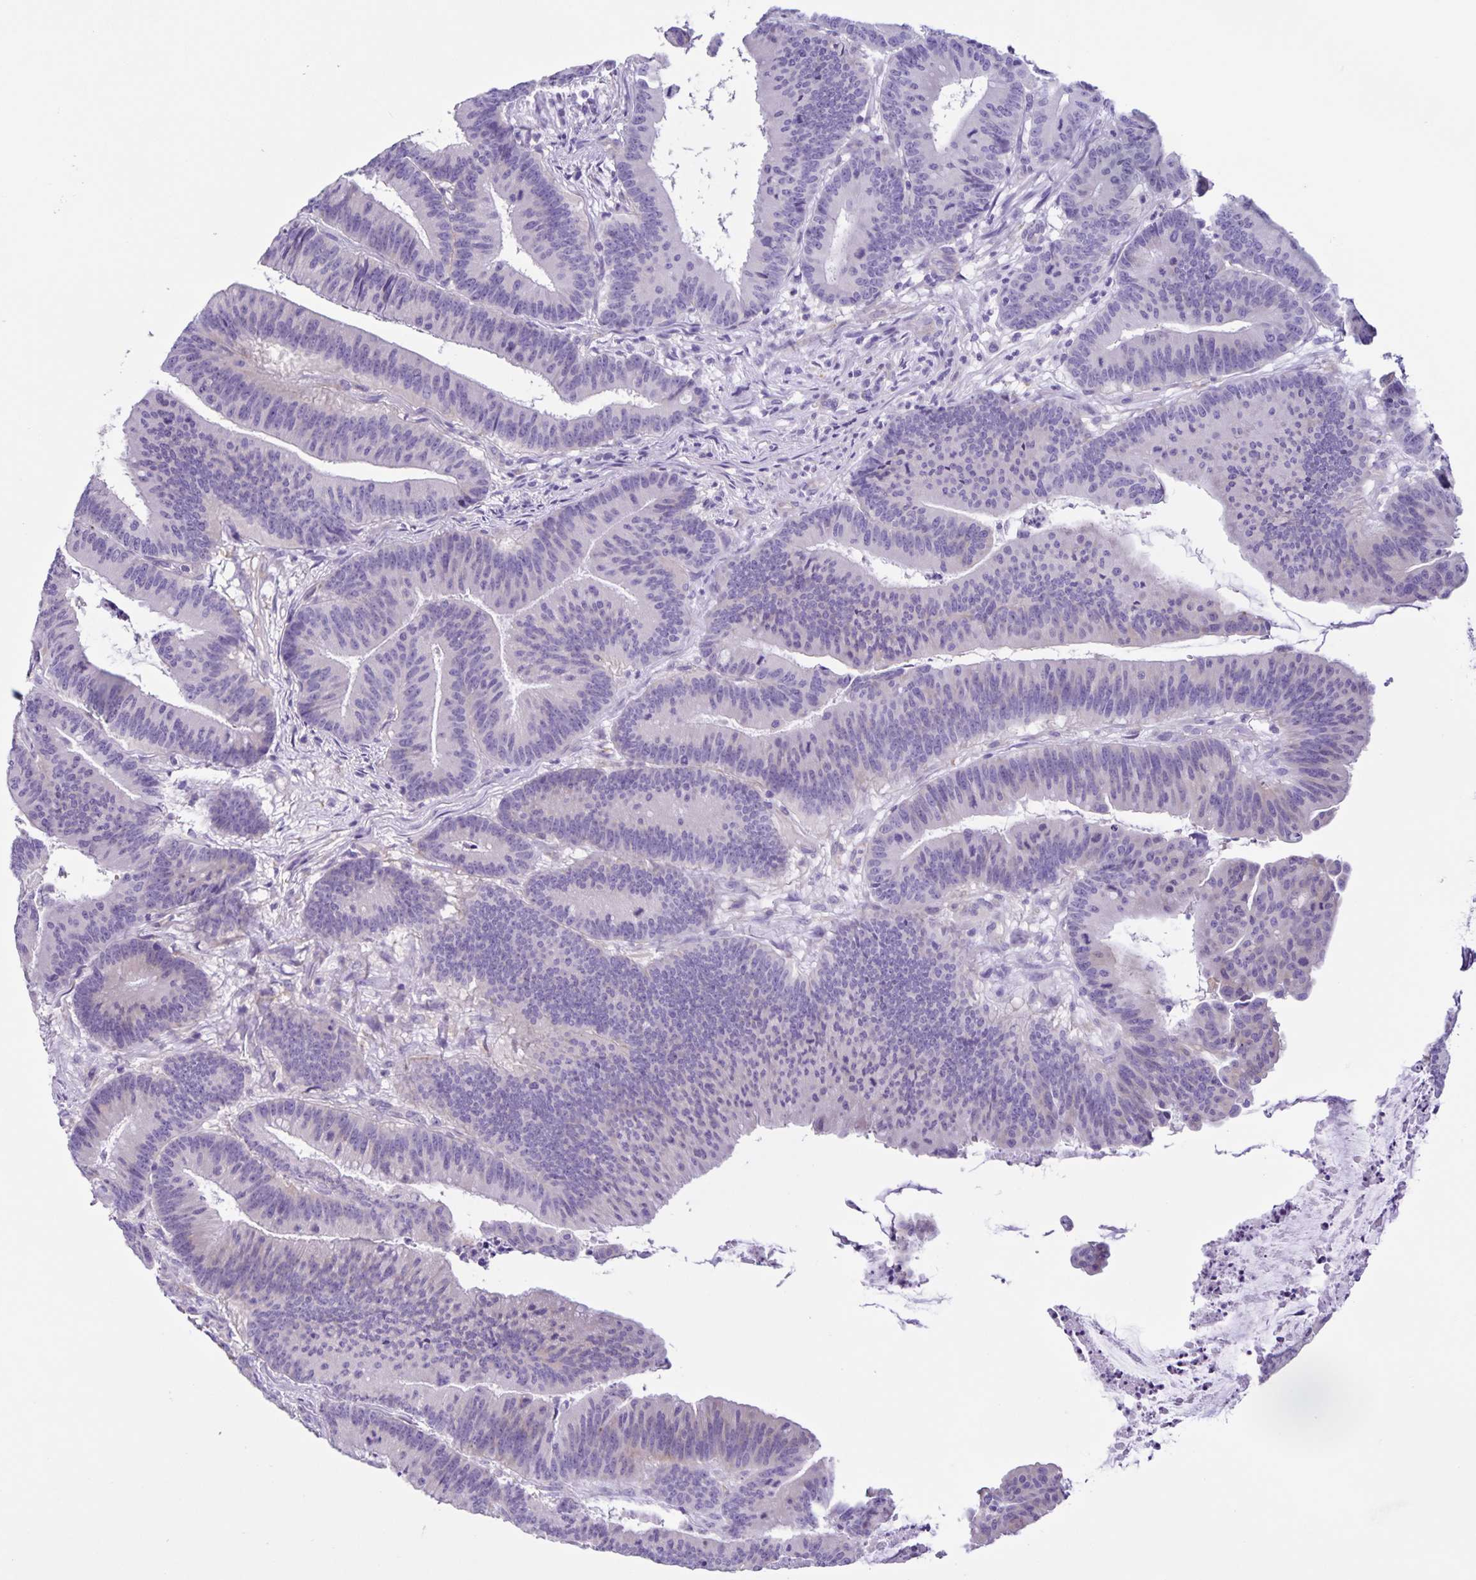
{"staining": {"intensity": "negative", "quantity": "none", "location": "none"}, "tissue": "colorectal cancer", "cell_type": "Tumor cells", "image_type": "cancer", "snomed": [{"axis": "morphology", "description": "Adenocarcinoma, NOS"}, {"axis": "topography", "description": "Colon"}], "caption": "Adenocarcinoma (colorectal) was stained to show a protein in brown. There is no significant positivity in tumor cells.", "gene": "BOLL", "patient": {"sex": "female", "age": 78}}